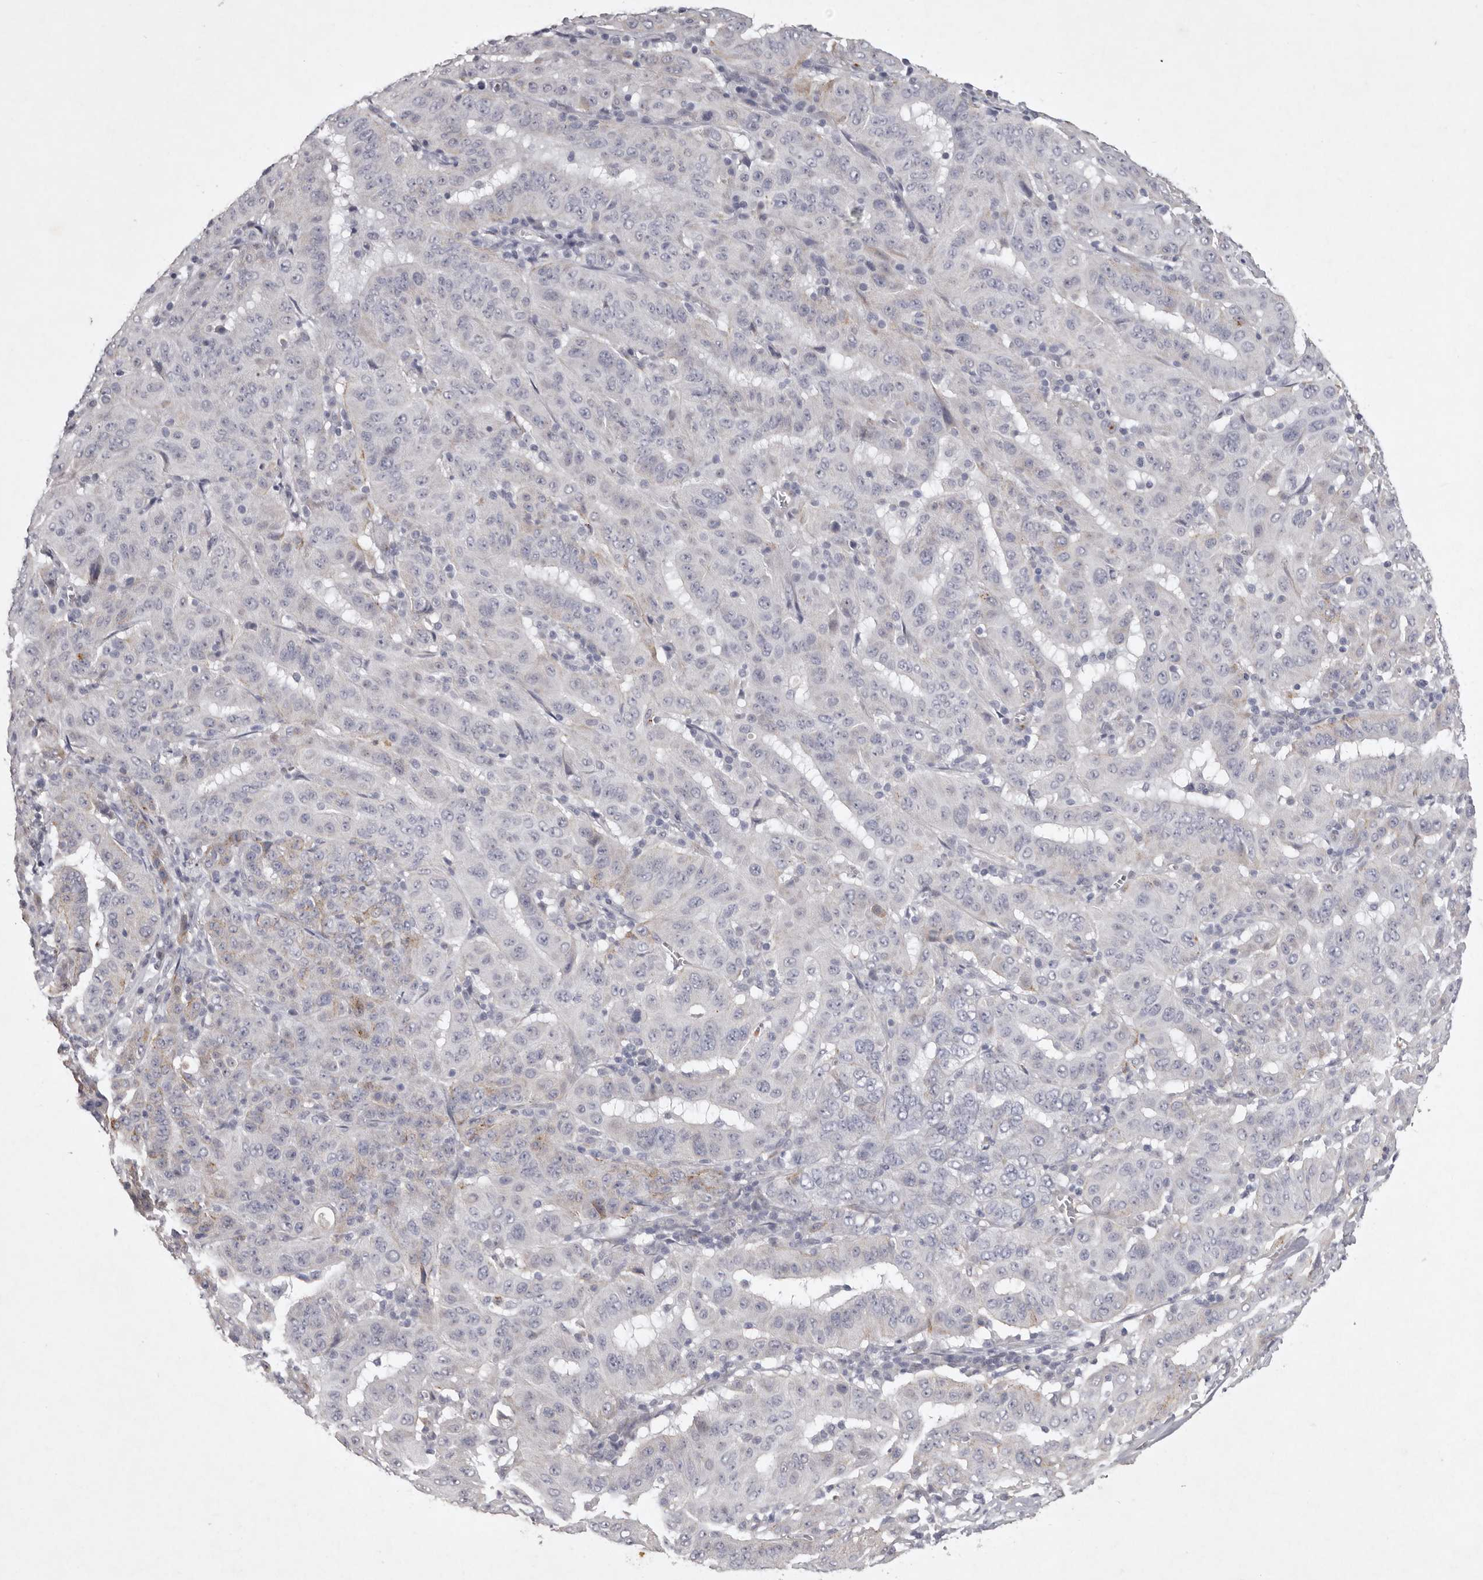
{"staining": {"intensity": "negative", "quantity": "none", "location": "none"}, "tissue": "pancreatic cancer", "cell_type": "Tumor cells", "image_type": "cancer", "snomed": [{"axis": "morphology", "description": "Adenocarcinoma, NOS"}, {"axis": "topography", "description": "Pancreas"}], "caption": "This micrograph is of pancreatic cancer (adenocarcinoma) stained with immunohistochemistry to label a protein in brown with the nuclei are counter-stained blue. There is no positivity in tumor cells.", "gene": "NKAIN4", "patient": {"sex": "male", "age": 63}}